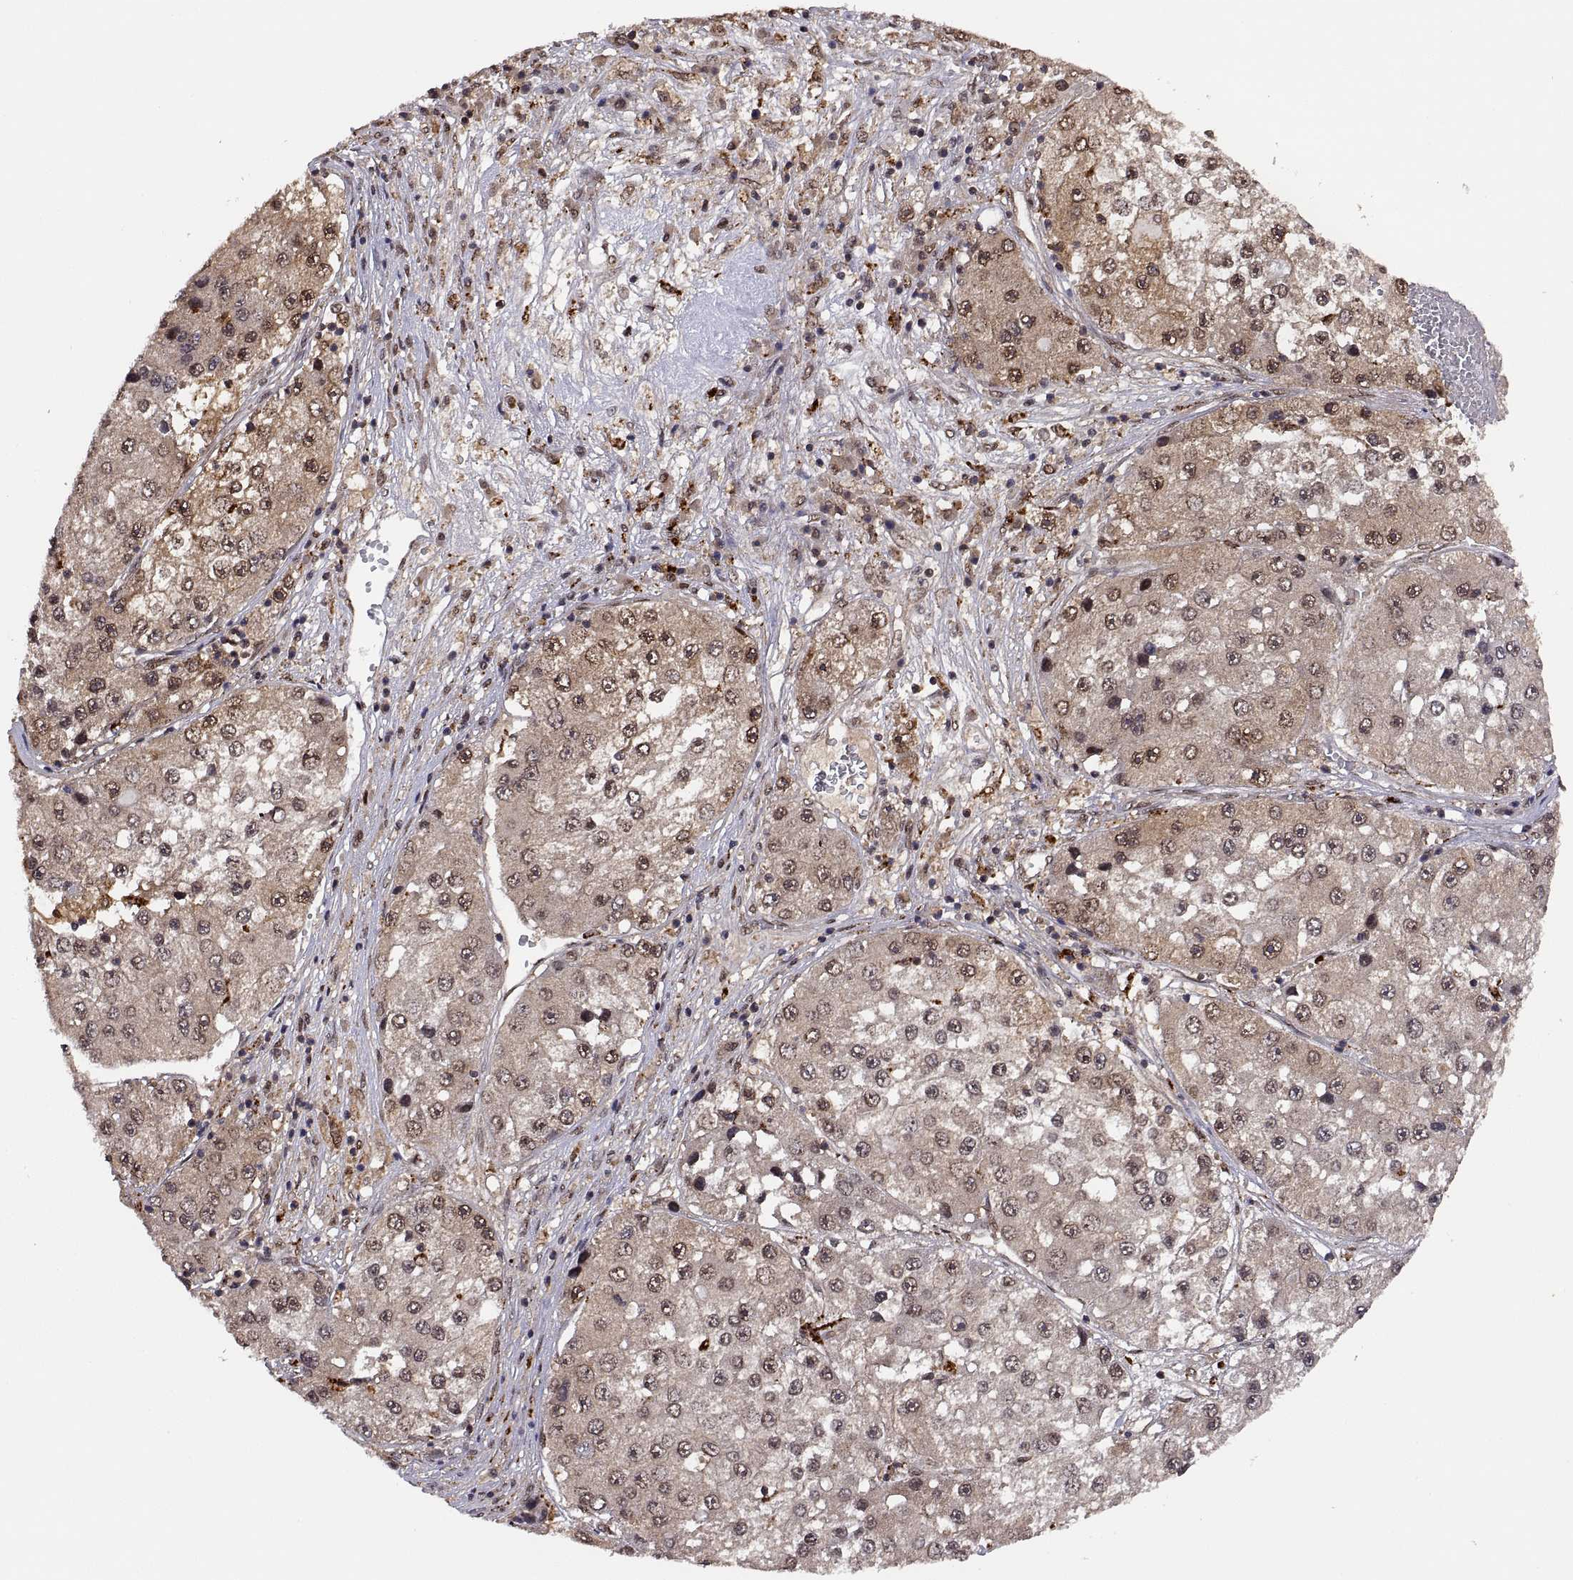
{"staining": {"intensity": "weak", "quantity": ">75%", "location": "cytoplasmic/membranous"}, "tissue": "liver cancer", "cell_type": "Tumor cells", "image_type": "cancer", "snomed": [{"axis": "morphology", "description": "Carcinoma, Hepatocellular, NOS"}, {"axis": "topography", "description": "Liver"}], "caption": "IHC image of hepatocellular carcinoma (liver) stained for a protein (brown), which displays low levels of weak cytoplasmic/membranous positivity in about >75% of tumor cells.", "gene": "PSMC2", "patient": {"sex": "female", "age": 73}}